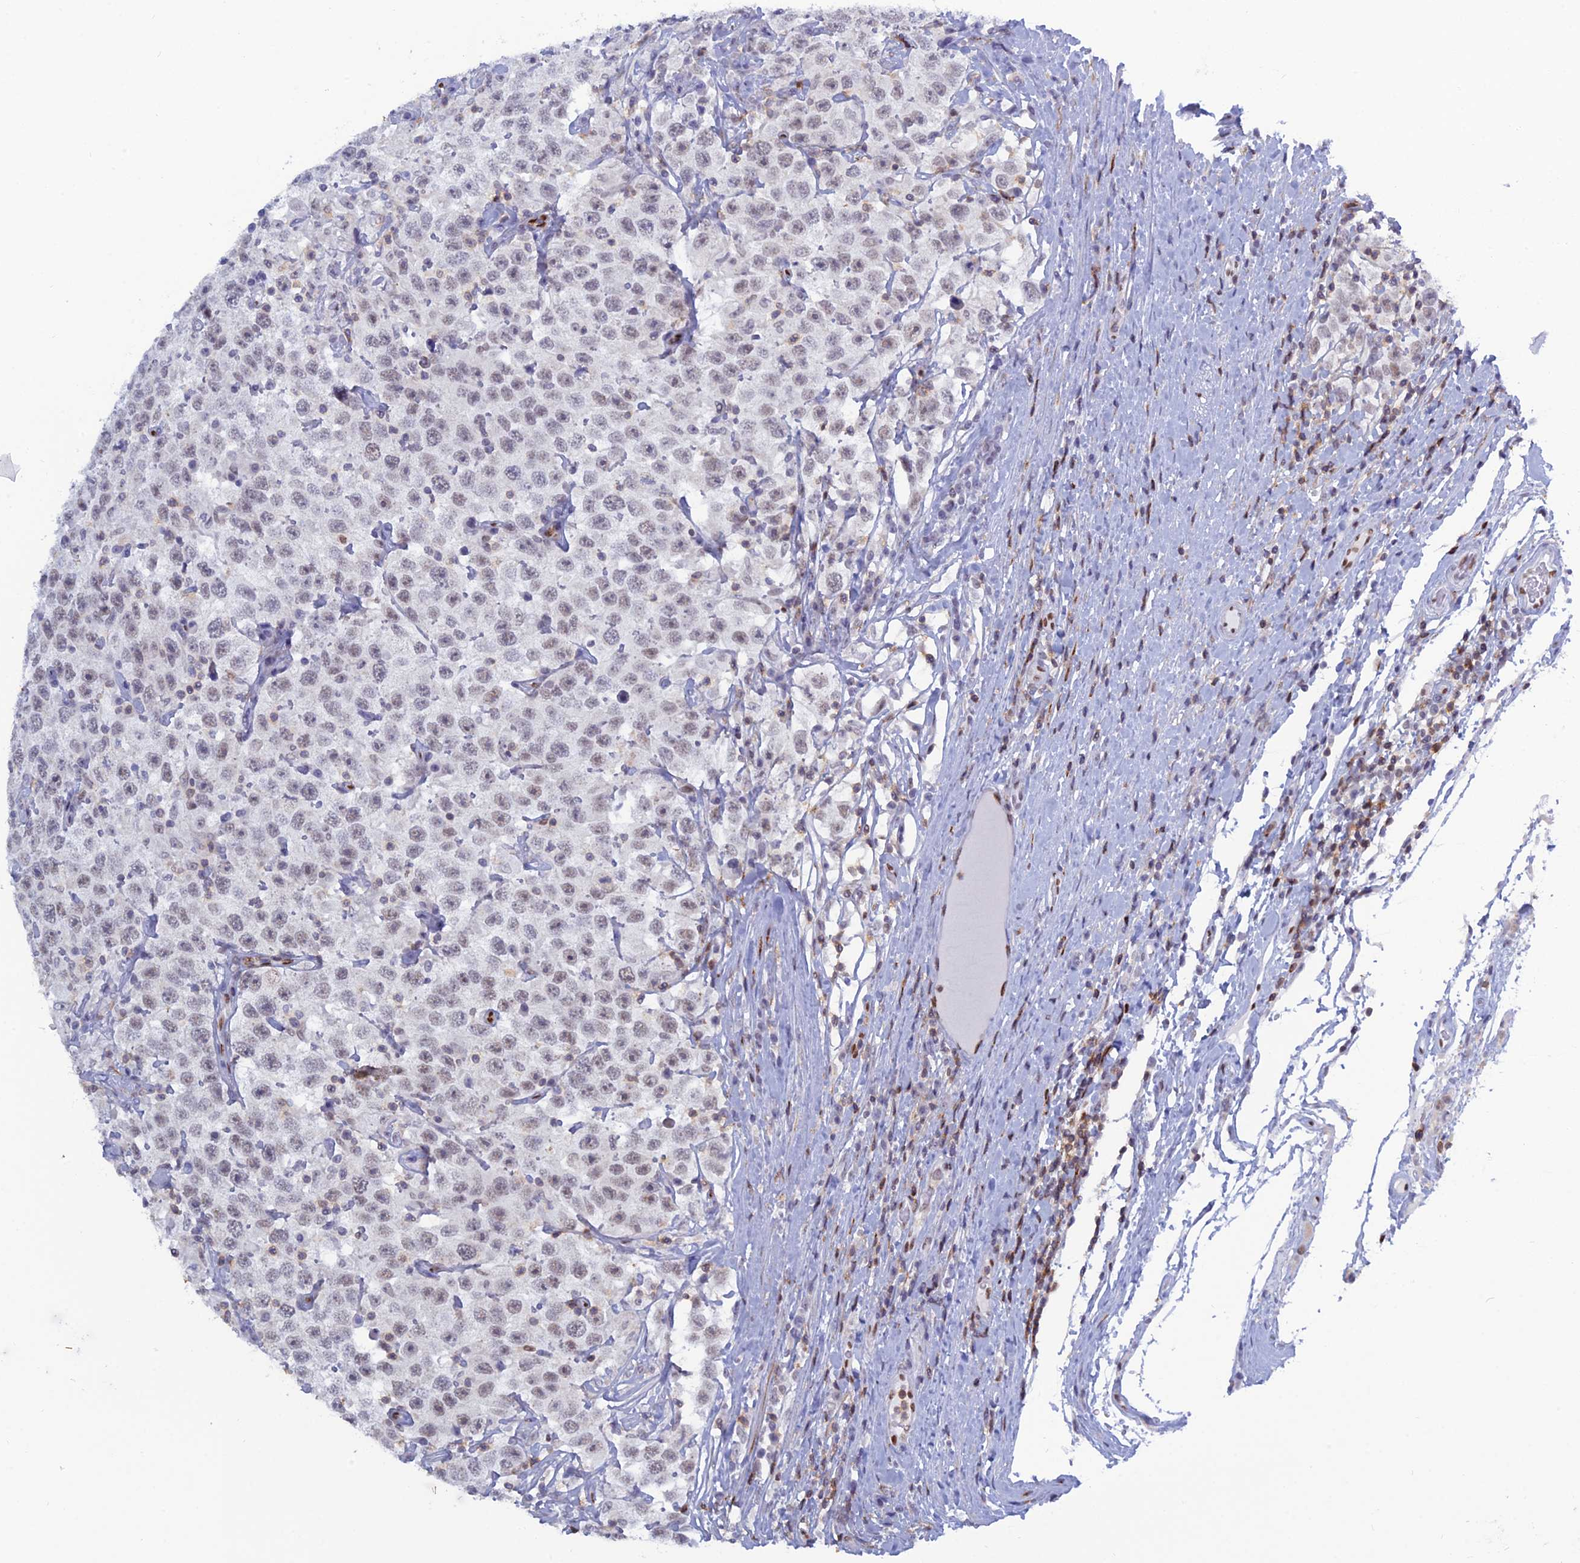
{"staining": {"intensity": "weak", "quantity": "<25%", "location": "nuclear"}, "tissue": "testis cancer", "cell_type": "Tumor cells", "image_type": "cancer", "snomed": [{"axis": "morphology", "description": "Seminoma, NOS"}, {"axis": "topography", "description": "Testis"}], "caption": "Histopathology image shows no protein expression in tumor cells of testis cancer (seminoma) tissue. (DAB (3,3'-diaminobenzidine) IHC, high magnification).", "gene": "NOL4L", "patient": {"sex": "male", "age": 41}}